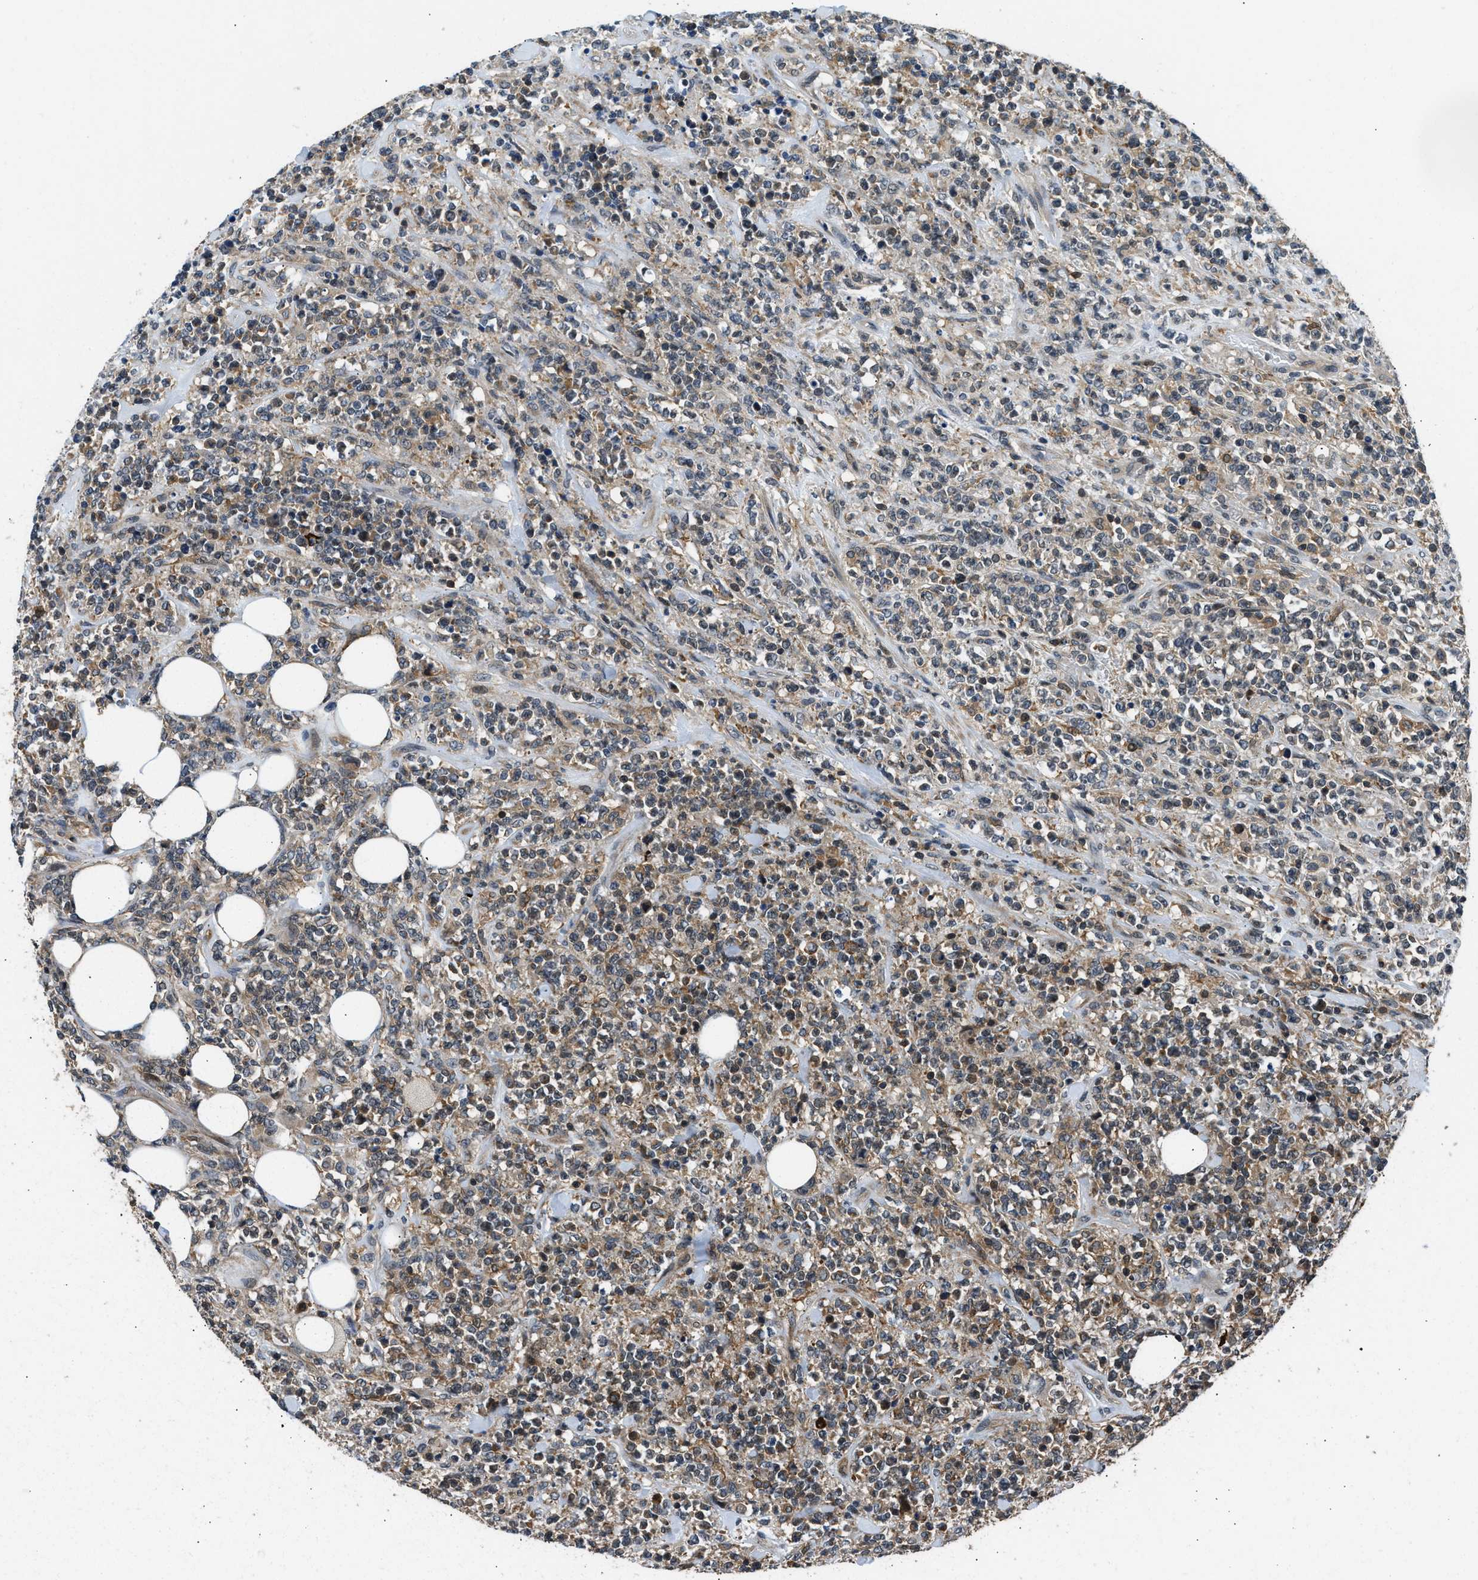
{"staining": {"intensity": "moderate", "quantity": "25%-75%", "location": "cytoplasmic/membranous"}, "tissue": "lymphoma", "cell_type": "Tumor cells", "image_type": "cancer", "snomed": [{"axis": "morphology", "description": "Malignant lymphoma, non-Hodgkin's type, High grade"}, {"axis": "topography", "description": "Soft tissue"}], "caption": "Immunohistochemistry (IHC) of human malignant lymphoma, non-Hodgkin's type (high-grade) displays medium levels of moderate cytoplasmic/membranous positivity in about 25%-75% of tumor cells.", "gene": "MTMR1", "patient": {"sex": "male", "age": 18}}